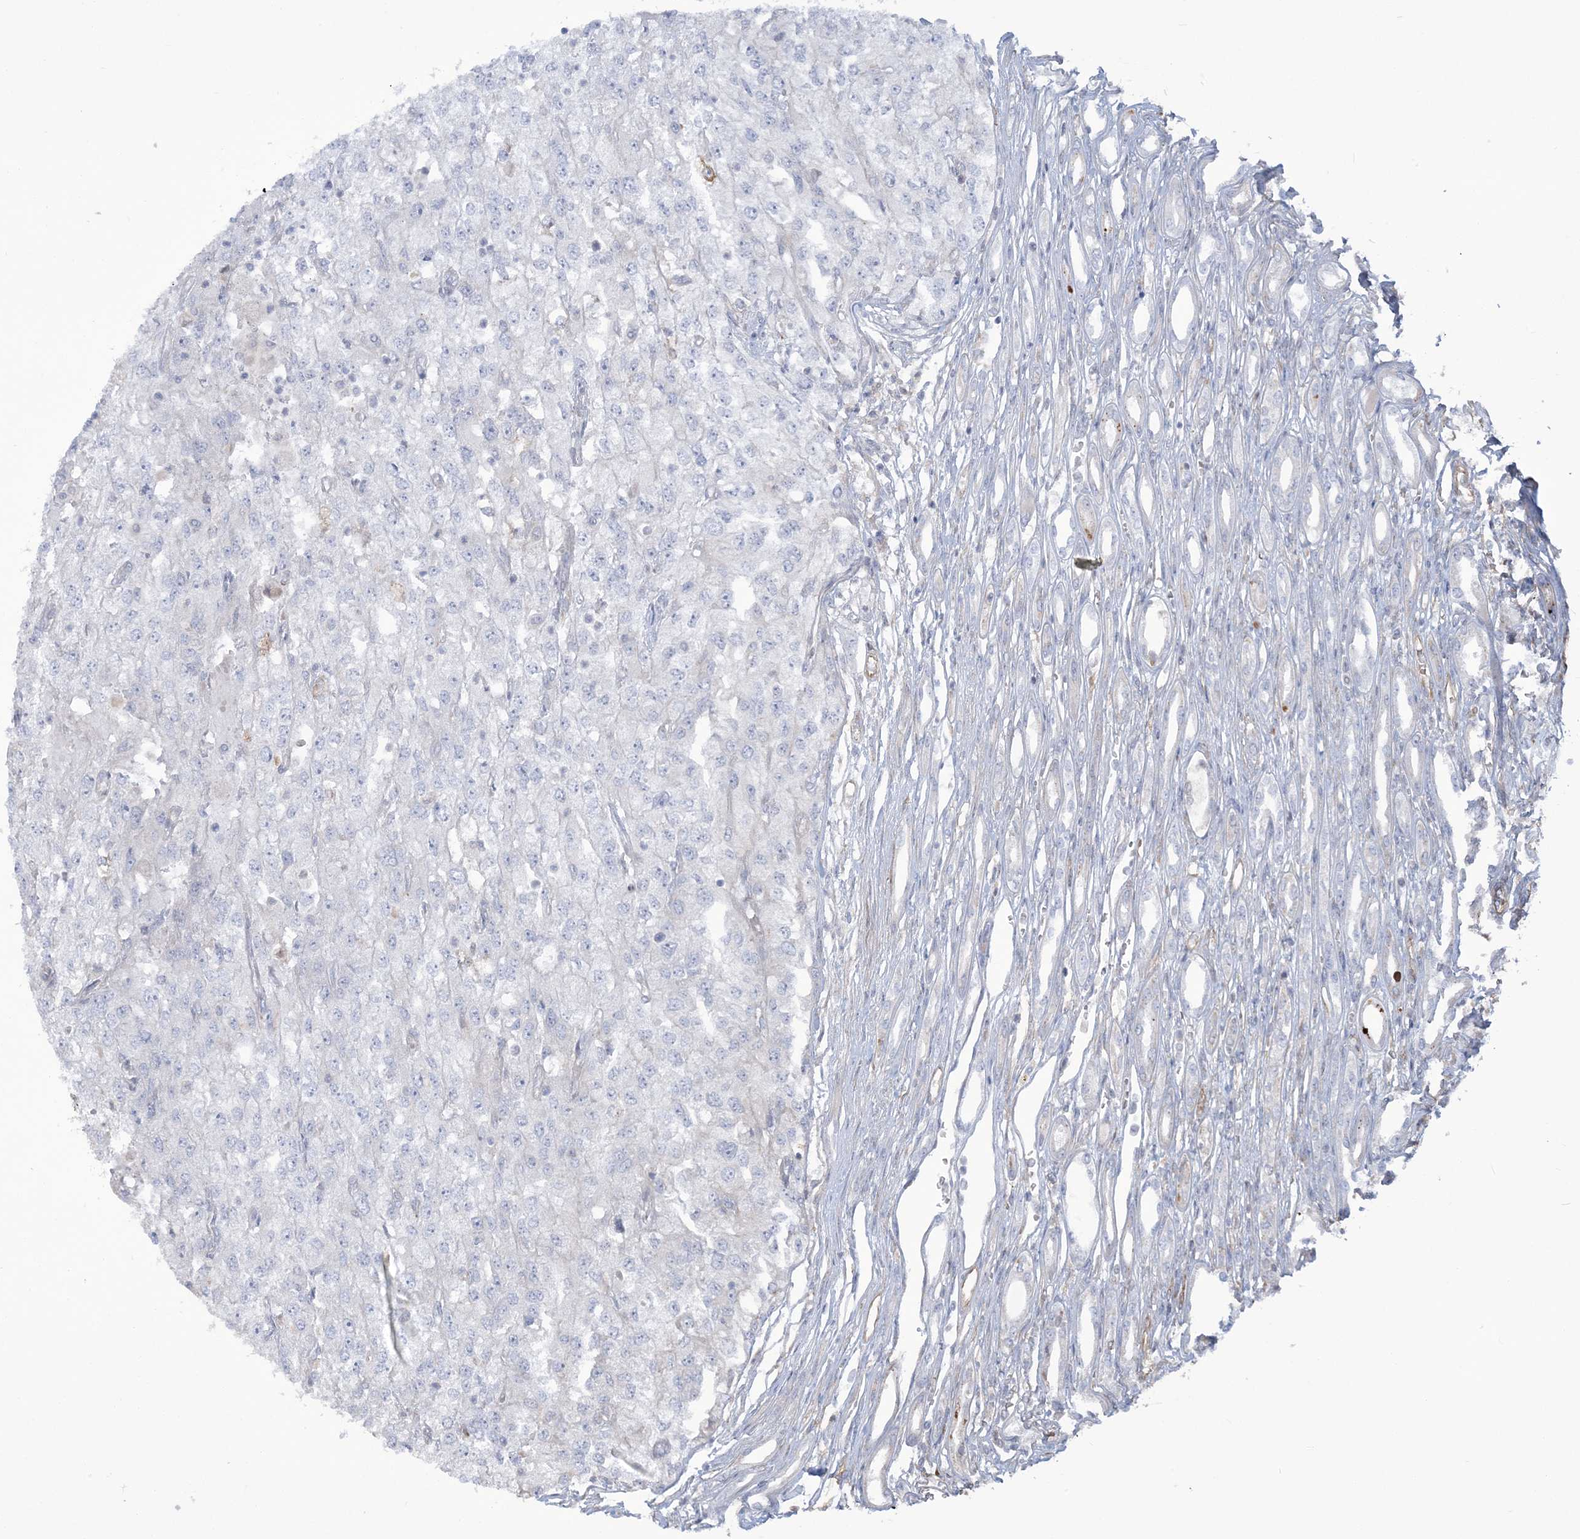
{"staining": {"intensity": "negative", "quantity": "none", "location": "none"}, "tissue": "renal cancer", "cell_type": "Tumor cells", "image_type": "cancer", "snomed": [{"axis": "morphology", "description": "Adenocarcinoma, NOS"}, {"axis": "topography", "description": "Kidney"}], "caption": "Histopathology image shows no protein positivity in tumor cells of renal cancer (adenocarcinoma) tissue.", "gene": "ZNF821", "patient": {"sex": "female", "age": 54}}